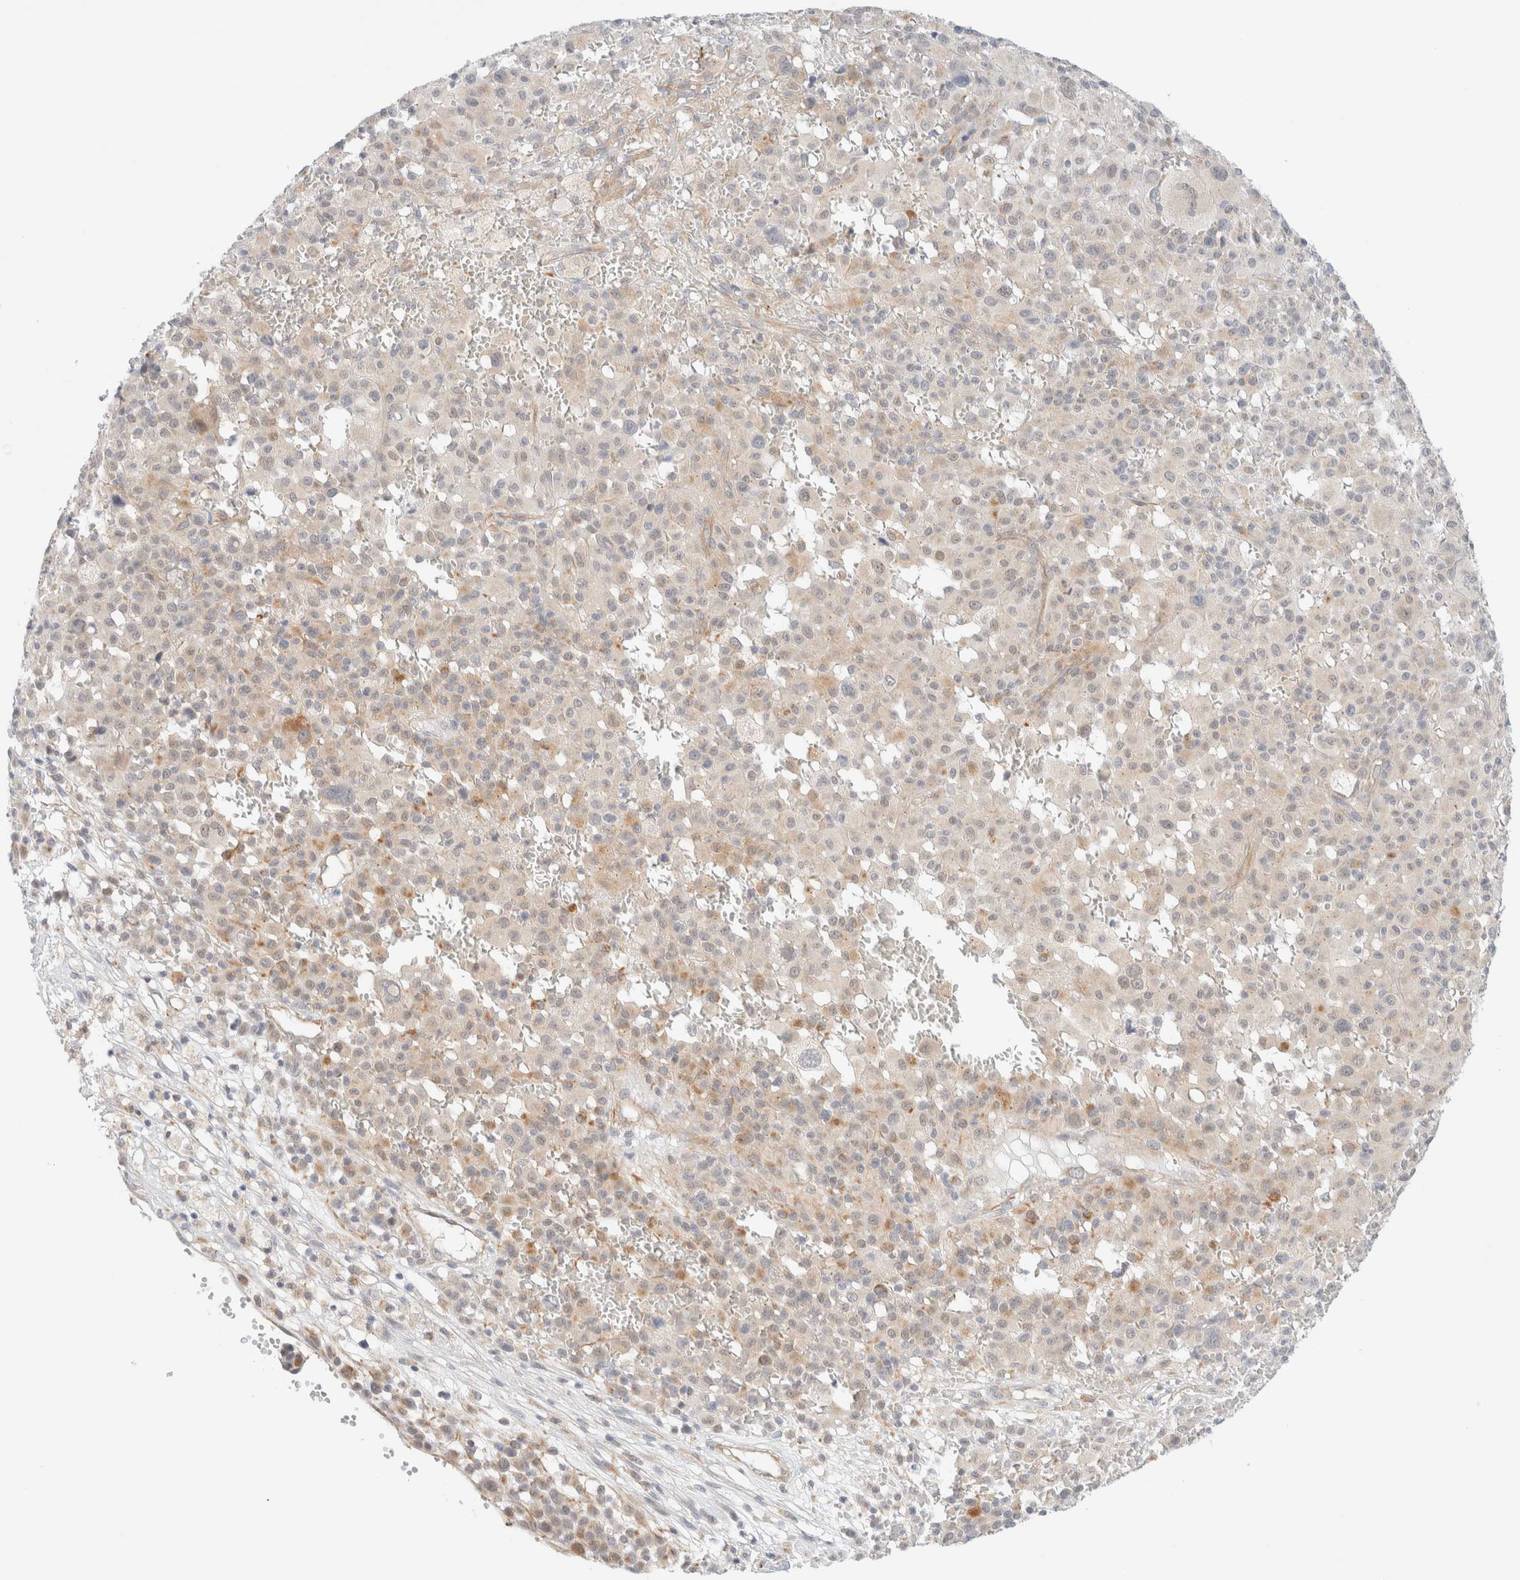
{"staining": {"intensity": "moderate", "quantity": "<25%", "location": "cytoplasmic/membranous"}, "tissue": "melanoma", "cell_type": "Tumor cells", "image_type": "cancer", "snomed": [{"axis": "morphology", "description": "Malignant melanoma, Metastatic site"}, {"axis": "topography", "description": "Skin"}], "caption": "IHC image of neoplastic tissue: human melanoma stained using immunohistochemistry (IHC) demonstrates low levels of moderate protein expression localized specifically in the cytoplasmic/membranous of tumor cells, appearing as a cytoplasmic/membranous brown color.", "gene": "UNC13B", "patient": {"sex": "female", "age": 74}}